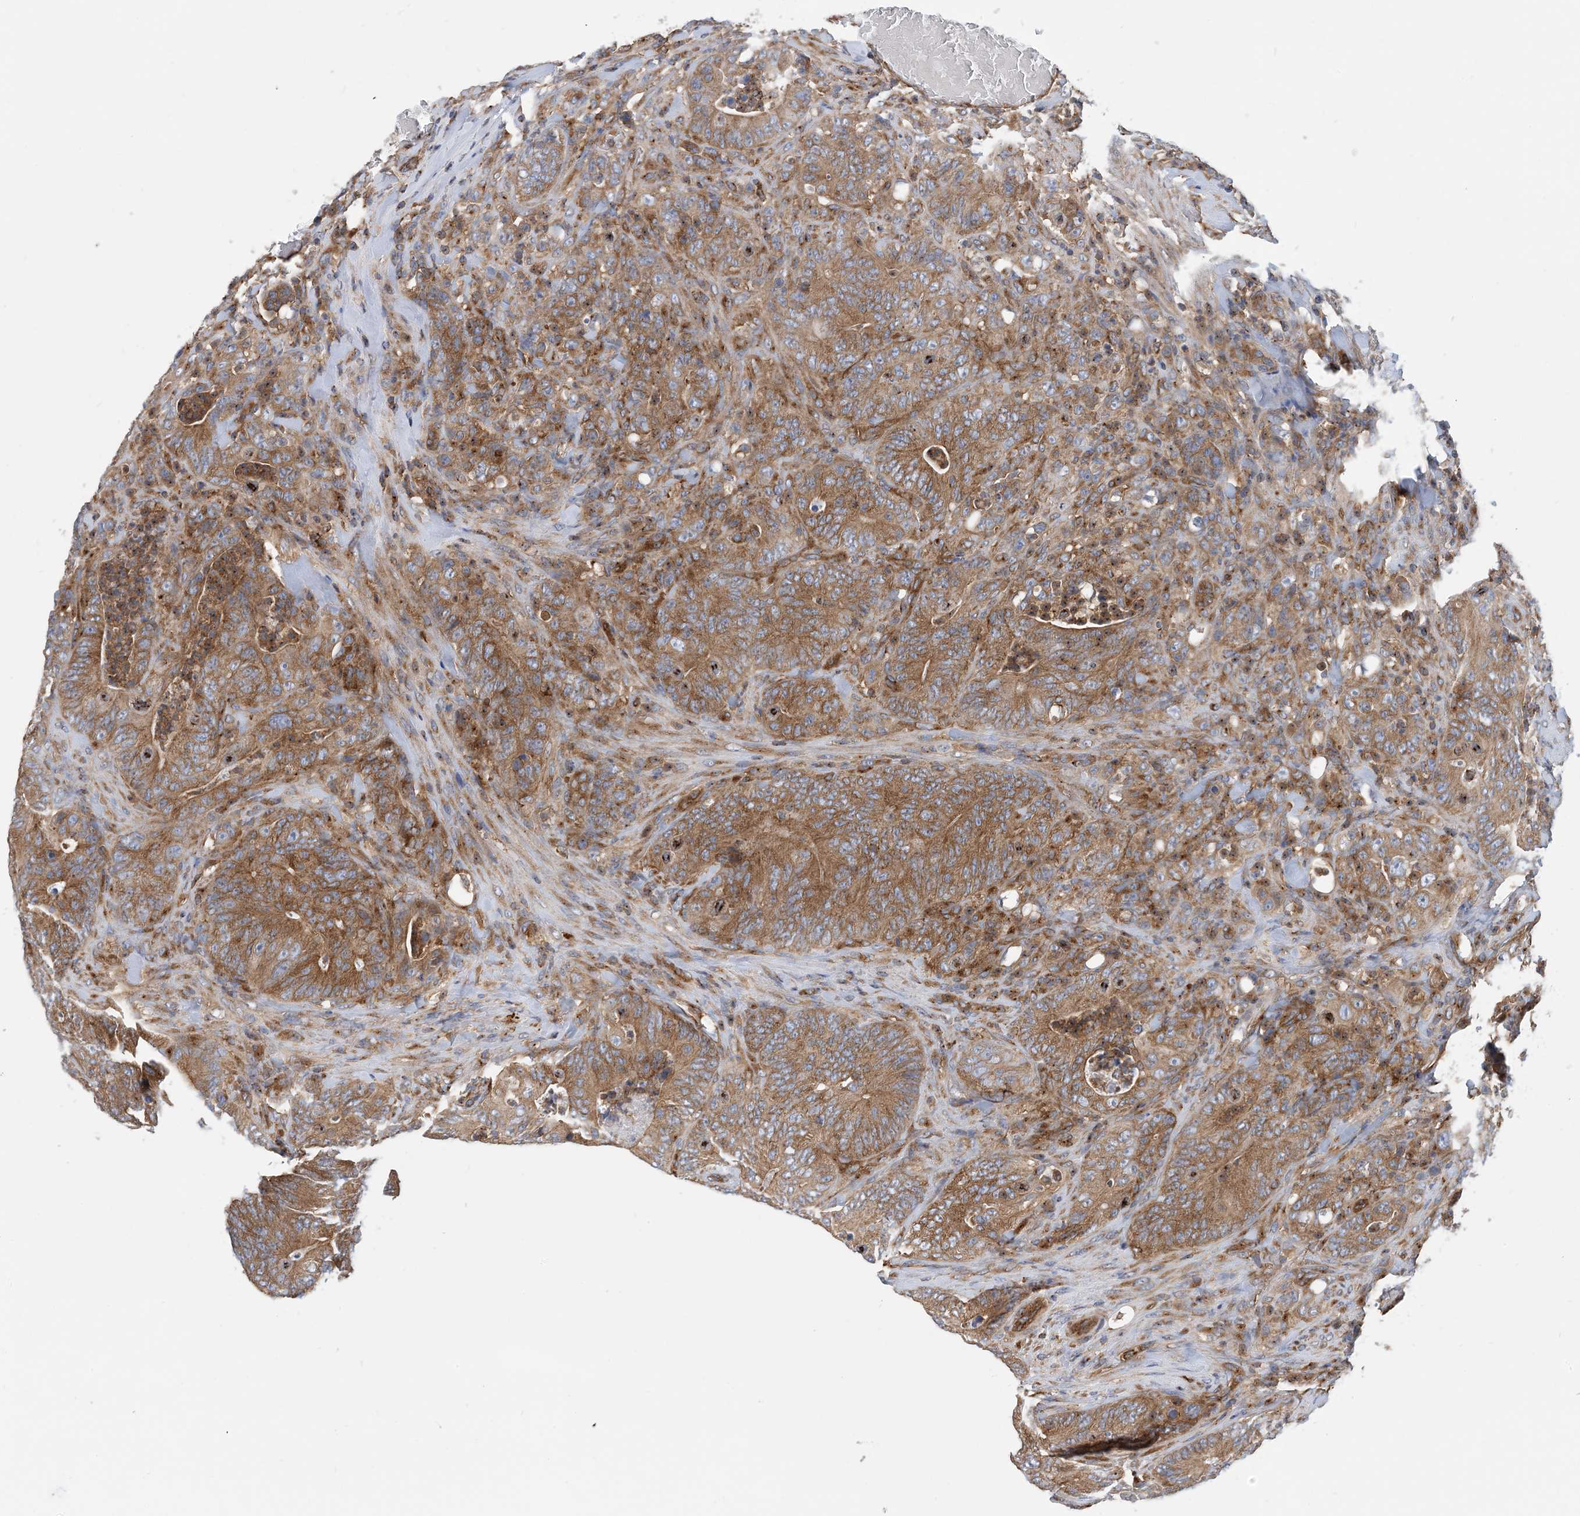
{"staining": {"intensity": "strong", "quantity": ">75%", "location": "cytoplasmic/membranous"}, "tissue": "colorectal cancer", "cell_type": "Tumor cells", "image_type": "cancer", "snomed": [{"axis": "morphology", "description": "Normal tissue, NOS"}, {"axis": "topography", "description": "Colon"}], "caption": "This image displays immunohistochemistry (IHC) staining of colorectal cancer, with high strong cytoplasmic/membranous positivity in about >75% of tumor cells.", "gene": "DYNC1LI1", "patient": {"sex": "female", "age": 82}}